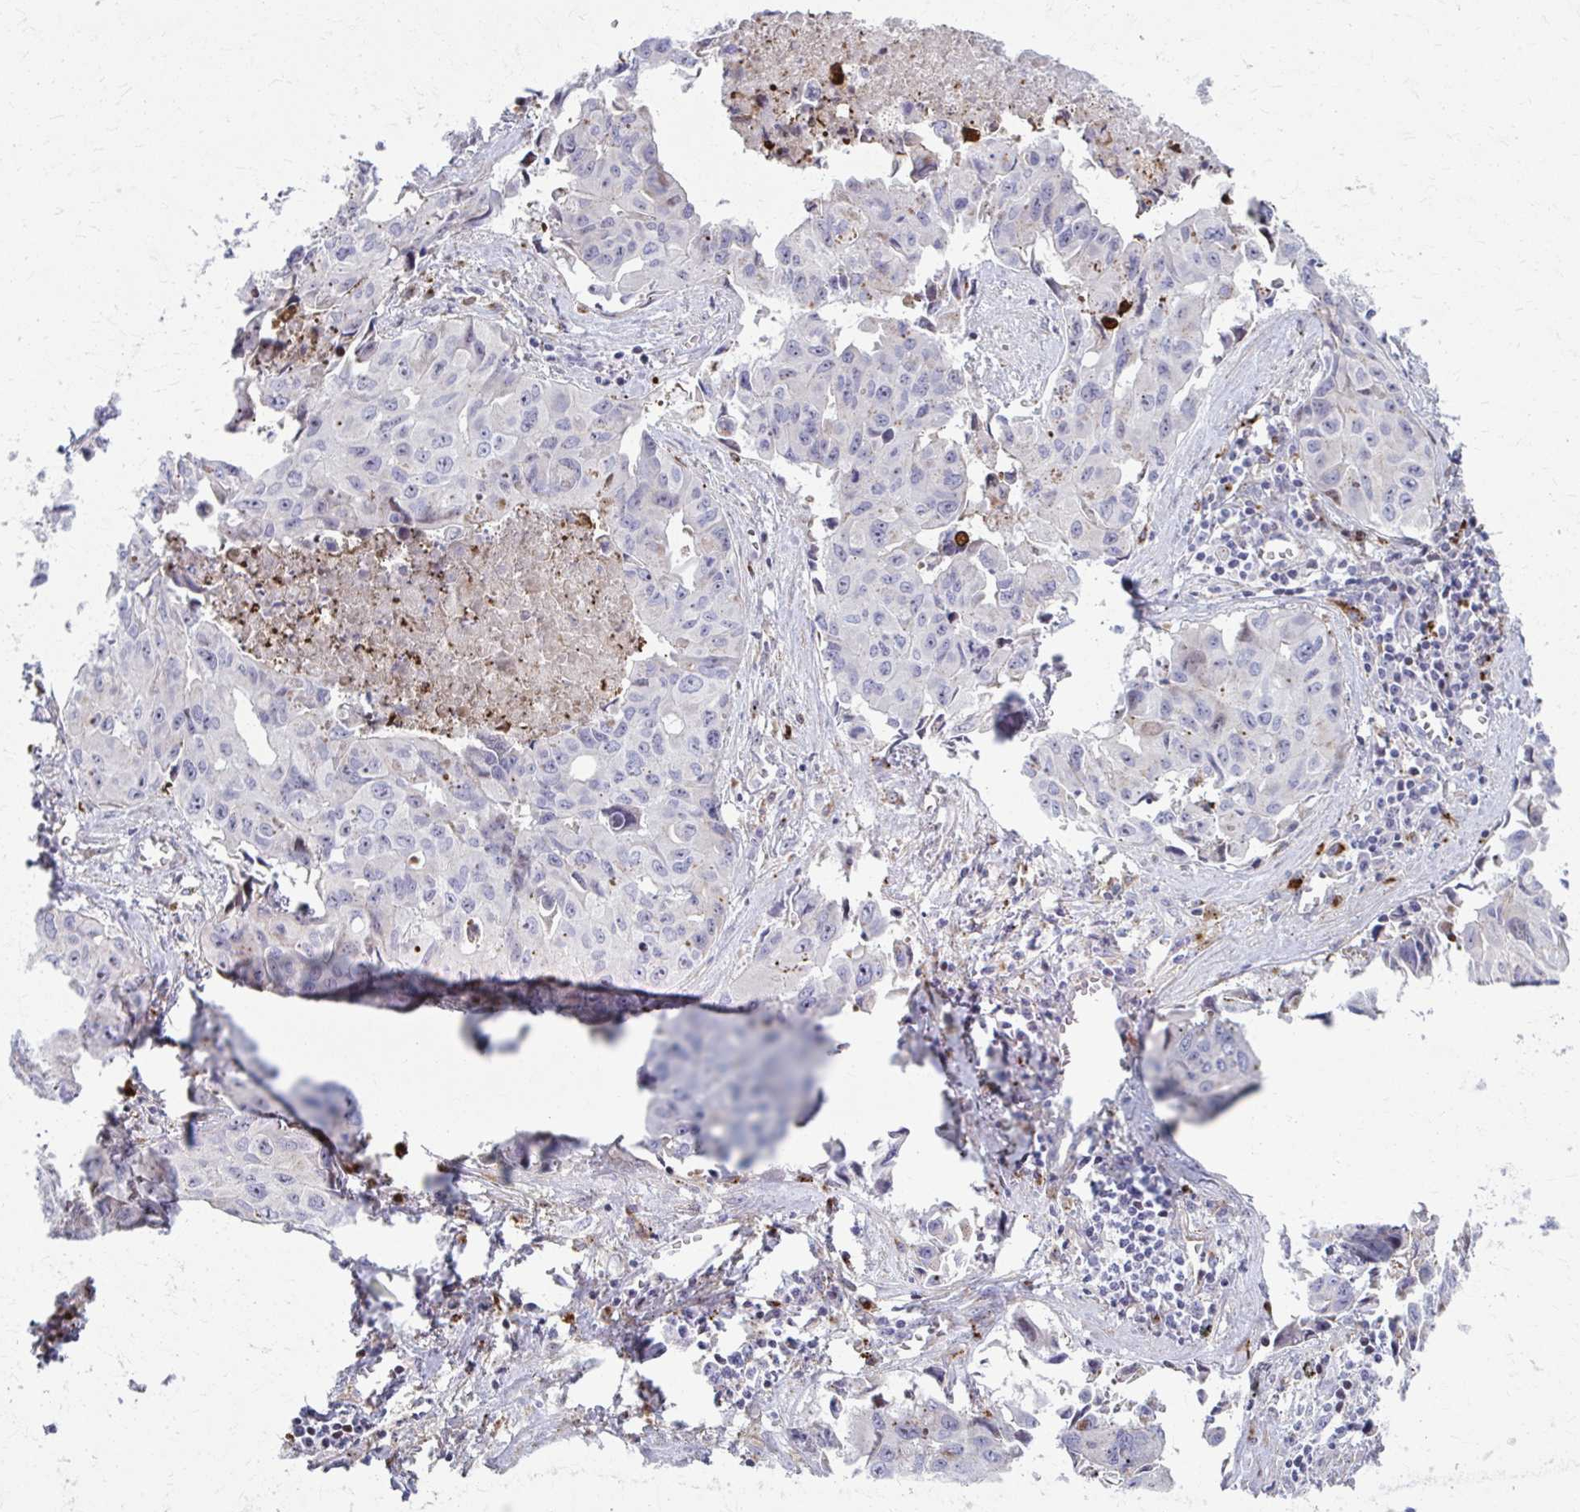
{"staining": {"intensity": "weak", "quantity": "<25%", "location": "cytoplasmic/membranous"}, "tissue": "lung cancer", "cell_type": "Tumor cells", "image_type": "cancer", "snomed": [{"axis": "morphology", "description": "Adenocarcinoma, NOS"}, {"axis": "topography", "description": "Lymph node"}, {"axis": "topography", "description": "Lung"}], "caption": "Histopathology image shows no significant protein positivity in tumor cells of lung cancer.", "gene": "LRRC4B", "patient": {"sex": "male", "age": 64}}